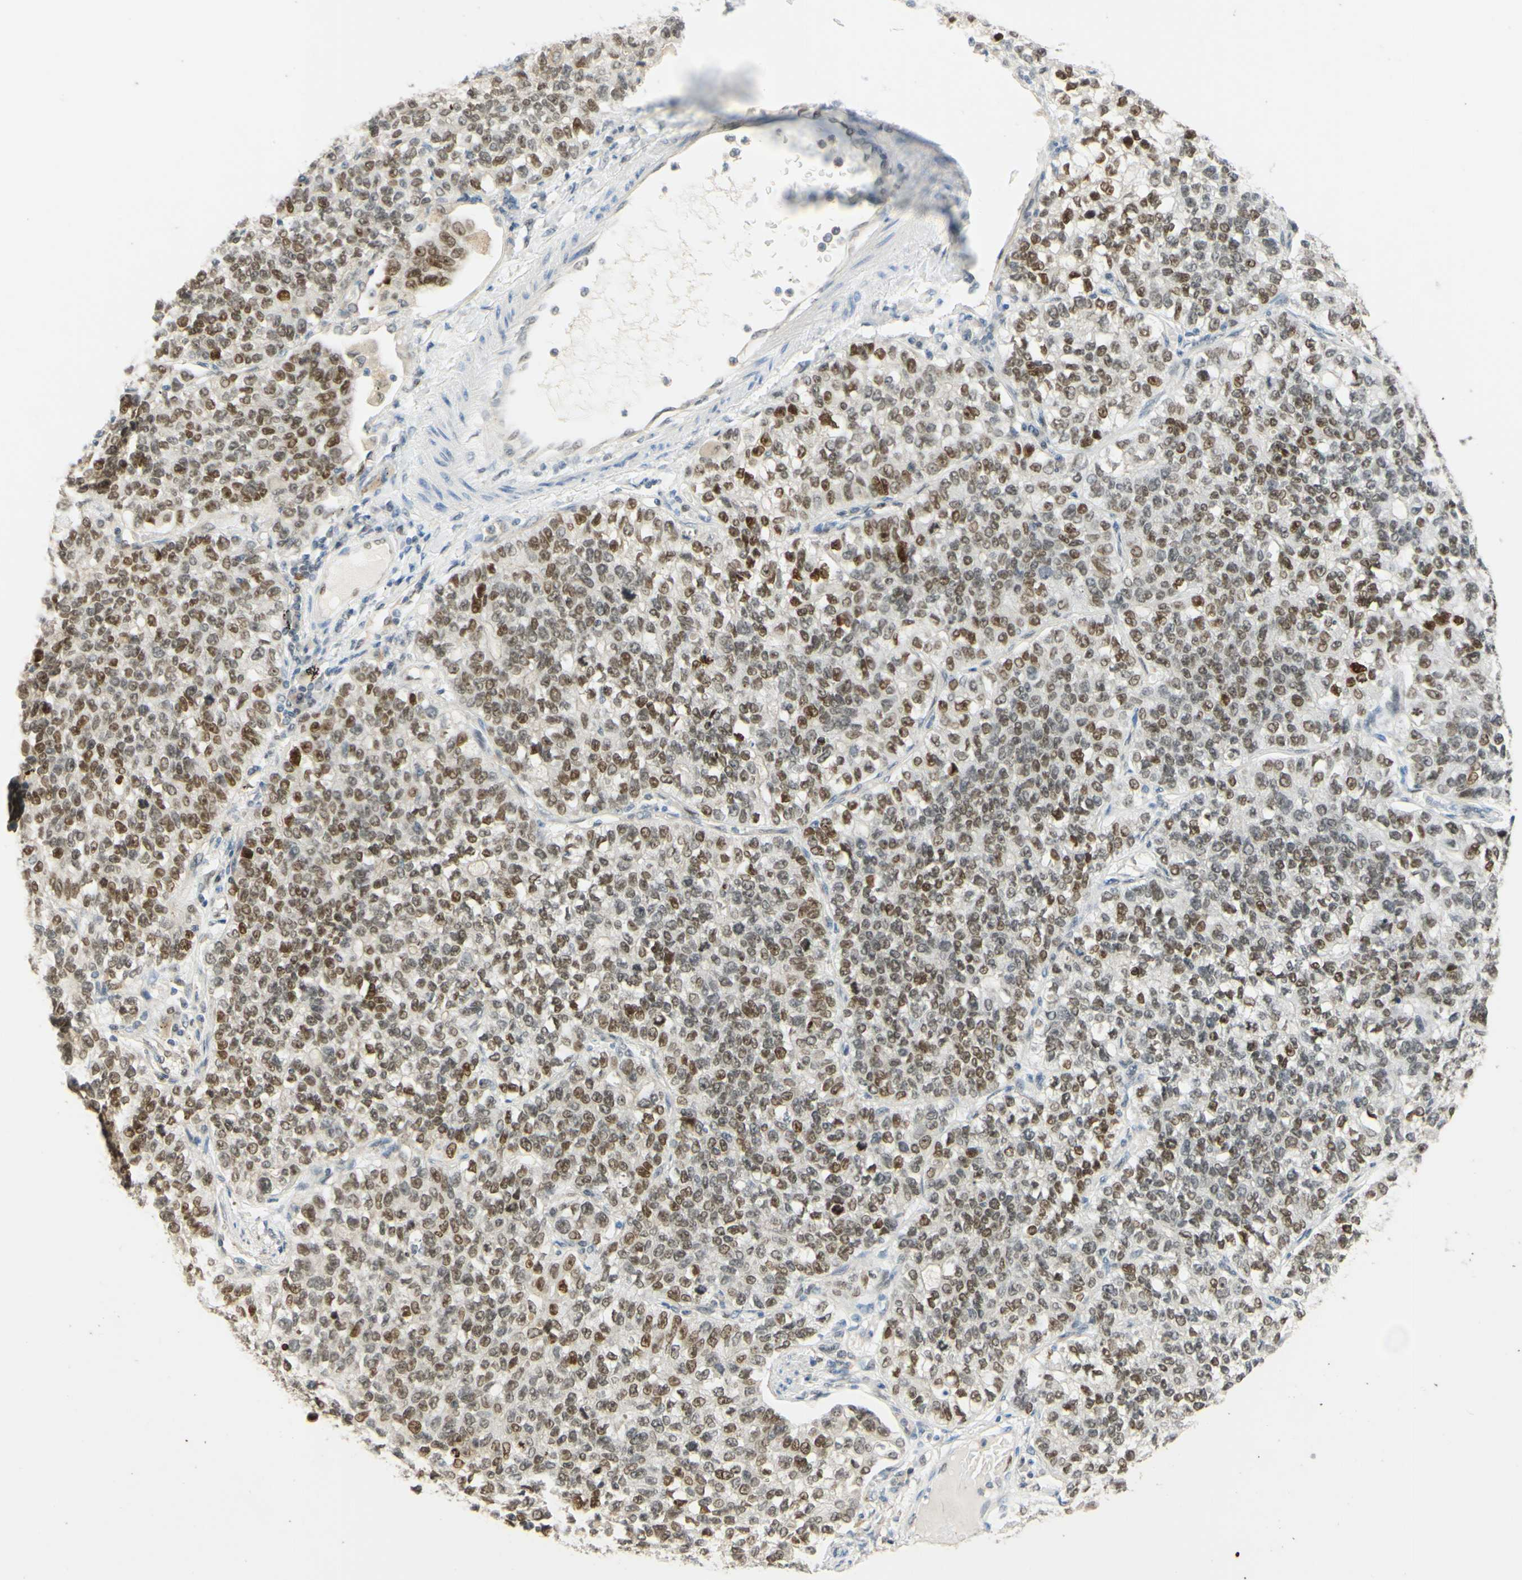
{"staining": {"intensity": "moderate", "quantity": ">75%", "location": "nuclear"}, "tissue": "lung cancer", "cell_type": "Tumor cells", "image_type": "cancer", "snomed": [{"axis": "morphology", "description": "Adenocarcinoma, NOS"}, {"axis": "topography", "description": "Lung"}], "caption": "This histopathology image exhibits immunohistochemistry (IHC) staining of lung cancer (adenocarcinoma), with medium moderate nuclear expression in approximately >75% of tumor cells.", "gene": "POLB", "patient": {"sex": "male", "age": 49}}